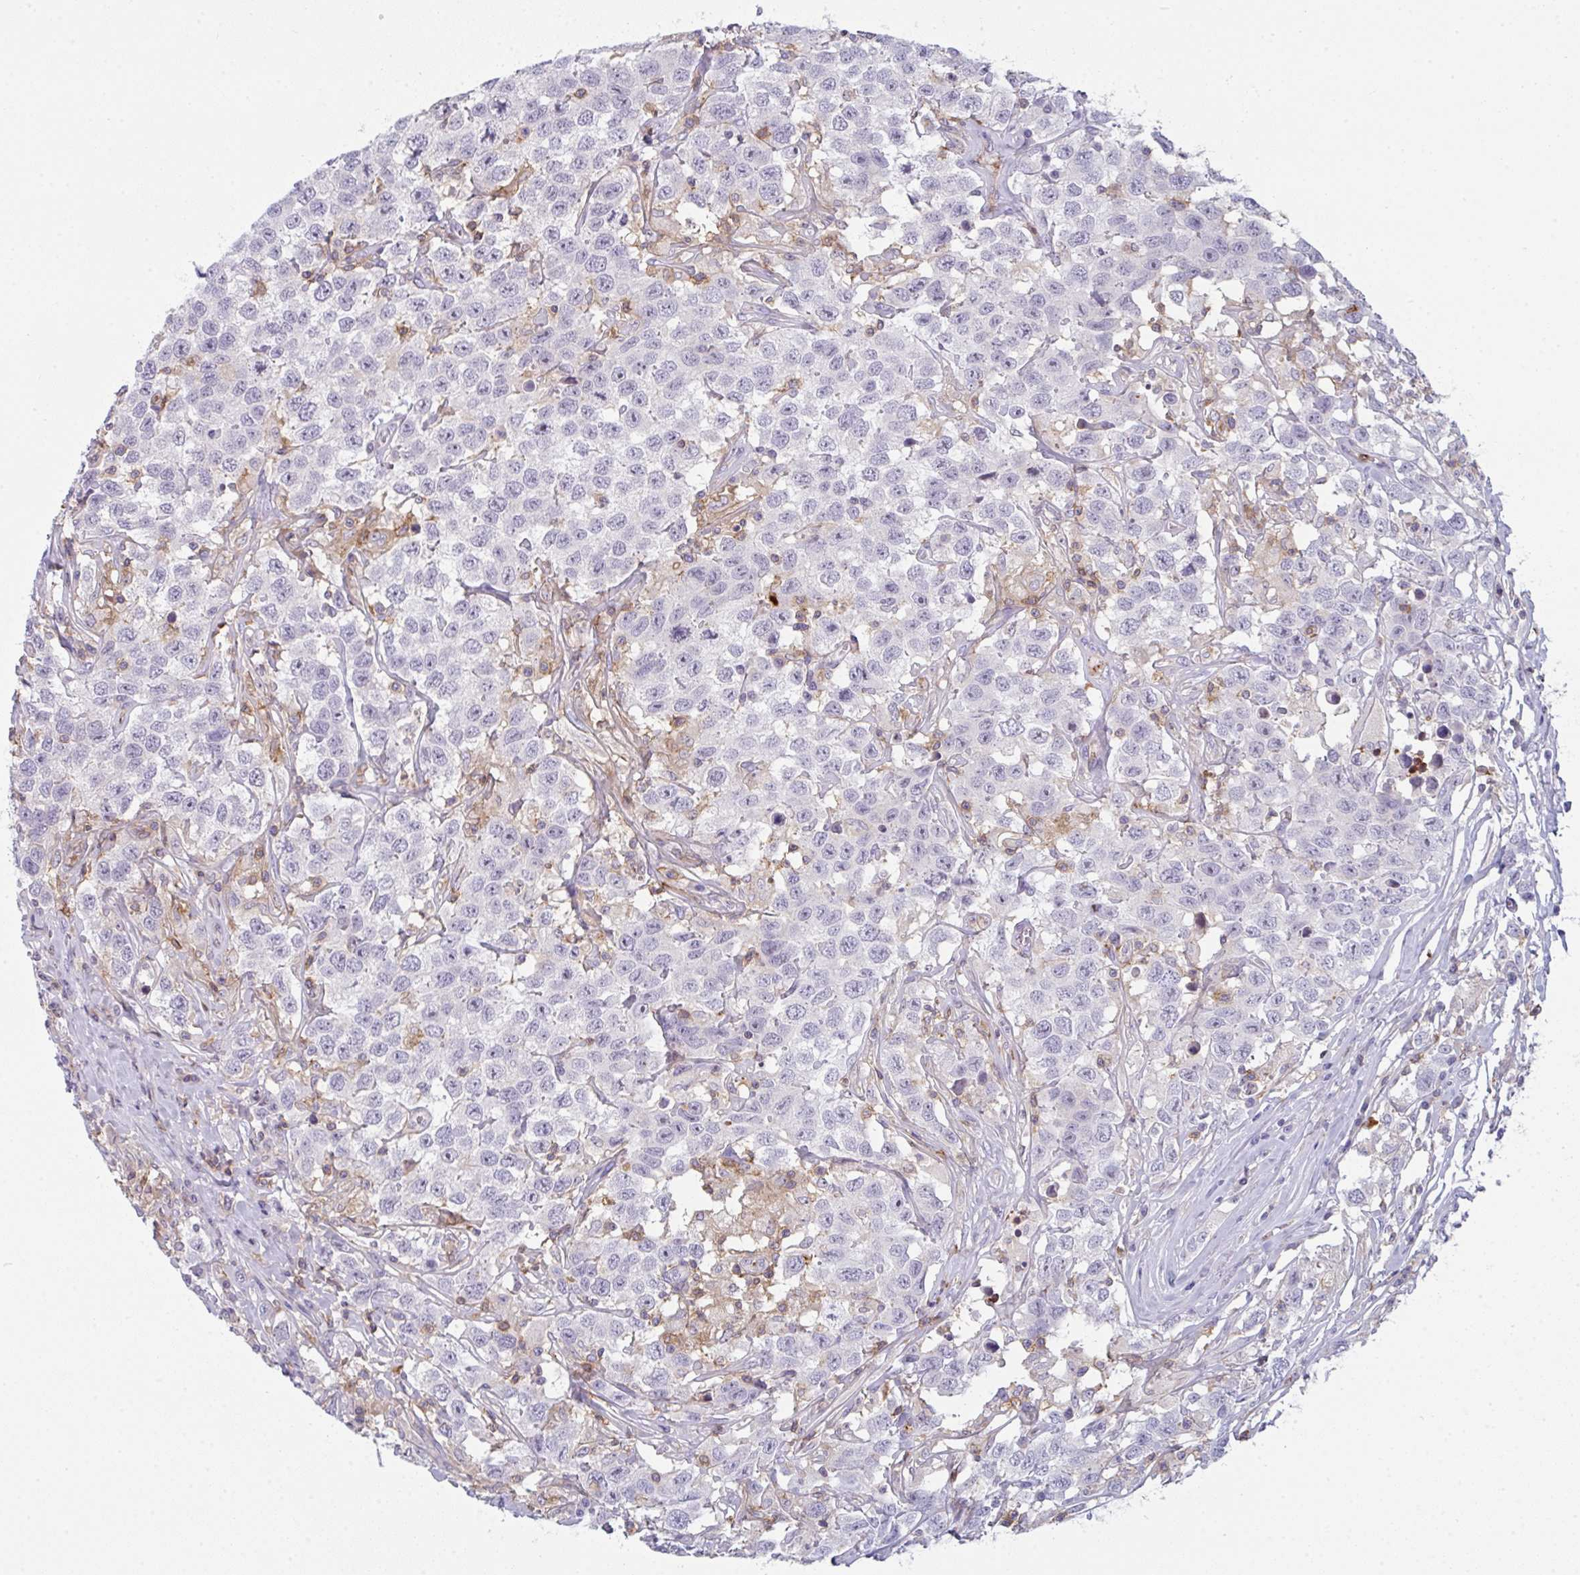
{"staining": {"intensity": "negative", "quantity": "none", "location": "none"}, "tissue": "testis cancer", "cell_type": "Tumor cells", "image_type": "cancer", "snomed": [{"axis": "morphology", "description": "Seminoma, NOS"}, {"axis": "topography", "description": "Testis"}], "caption": "Immunohistochemistry photomicrograph of human seminoma (testis) stained for a protein (brown), which shows no staining in tumor cells.", "gene": "CD80", "patient": {"sex": "male", "age": 41}}